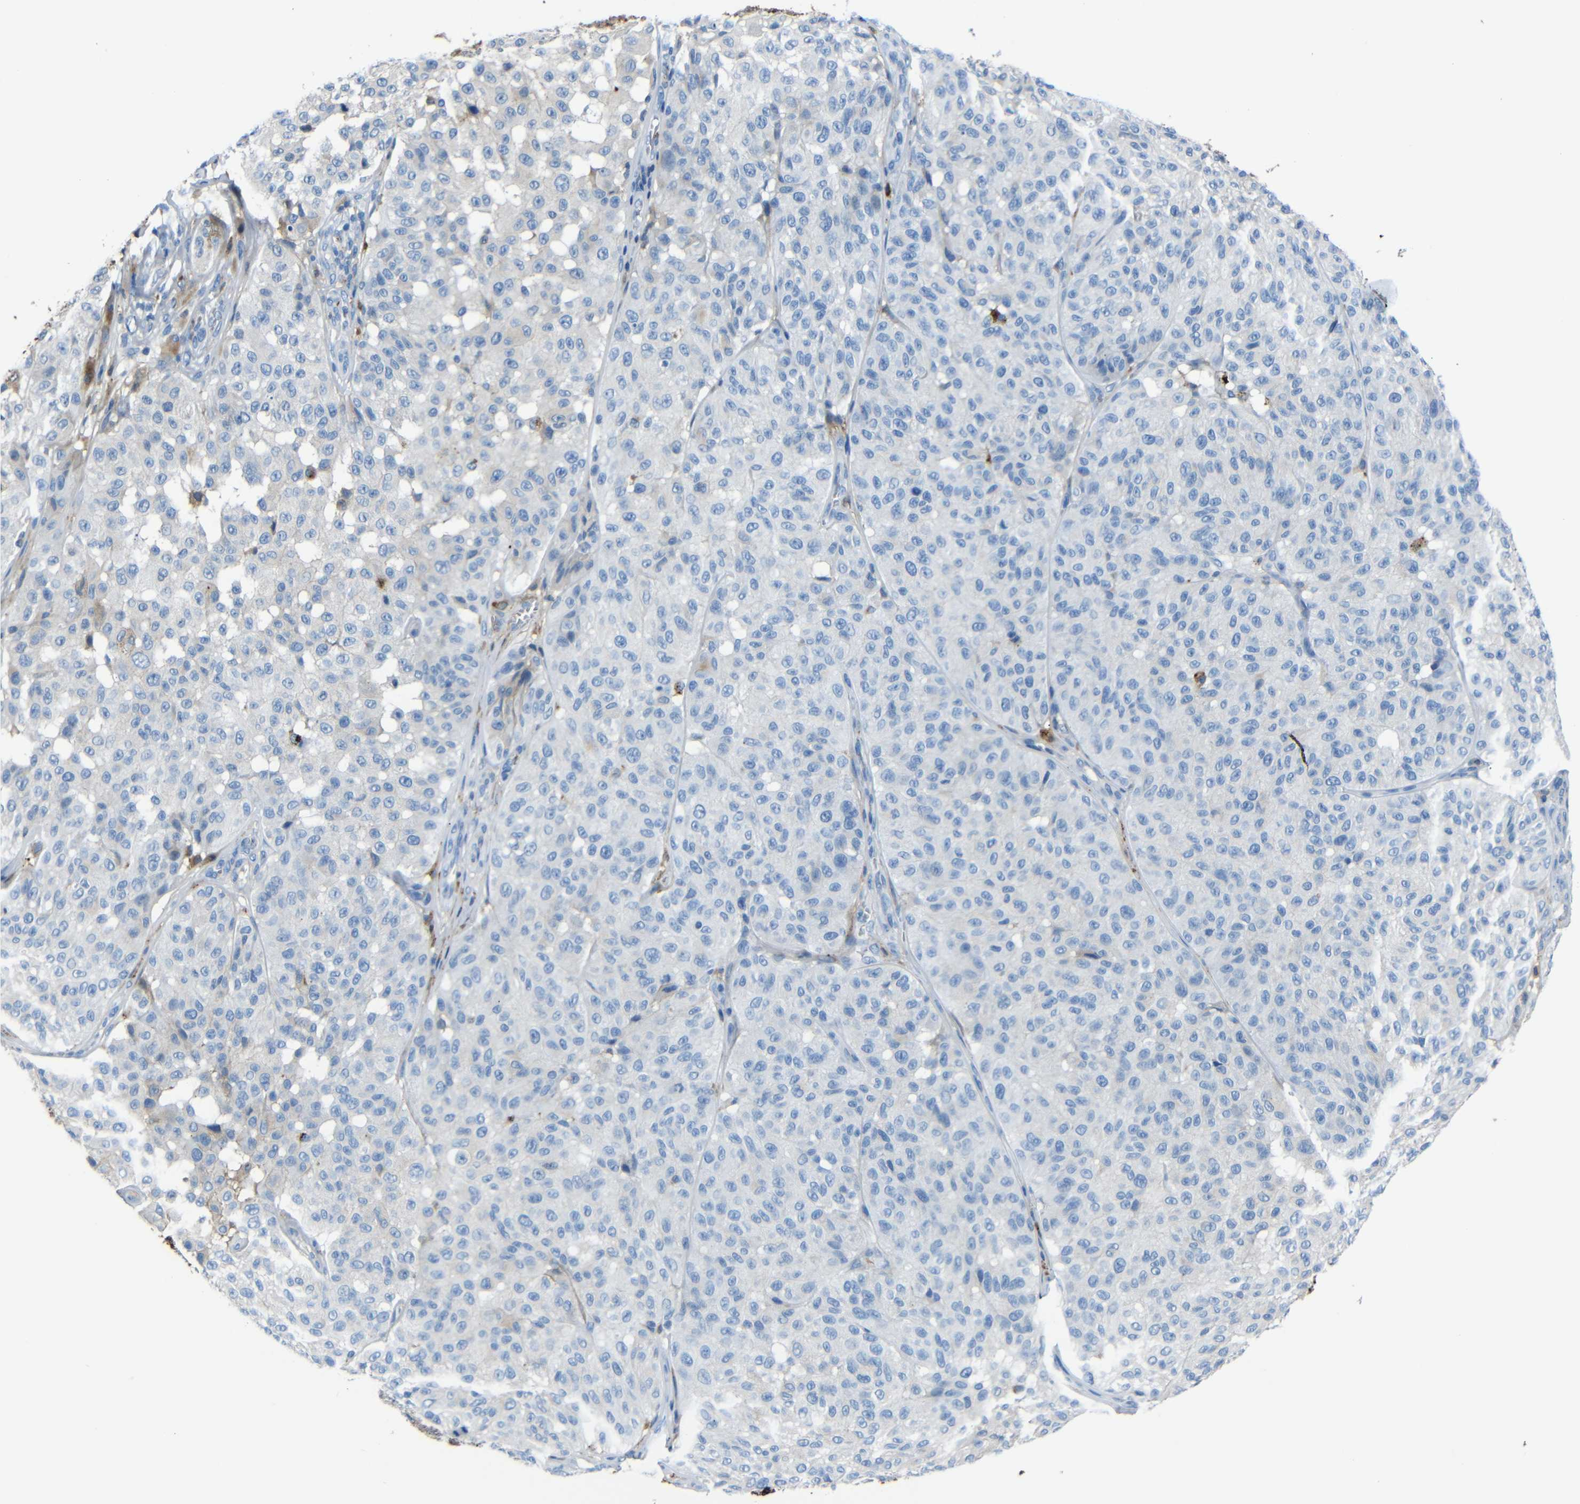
{"staining": {"intensity": "negative", "quantity": "none", "location": "none"}, "tissue": "melanoma", "cell_type": "Tumor cells", "image_type": "cancer", "snomed": [{"axis": "morphology", "description": "Malignant melanoma, NOS"}, {"axis": "topography", "description": "Skin"}], "caption": "Immunohistochemistry of malignant melanoma exhibits no positivity in tumor cells. (DAB immunohistochemistry, high magnification).", "gene": "SERPINA1", "patient": {"sex": "female", "age": 46}}